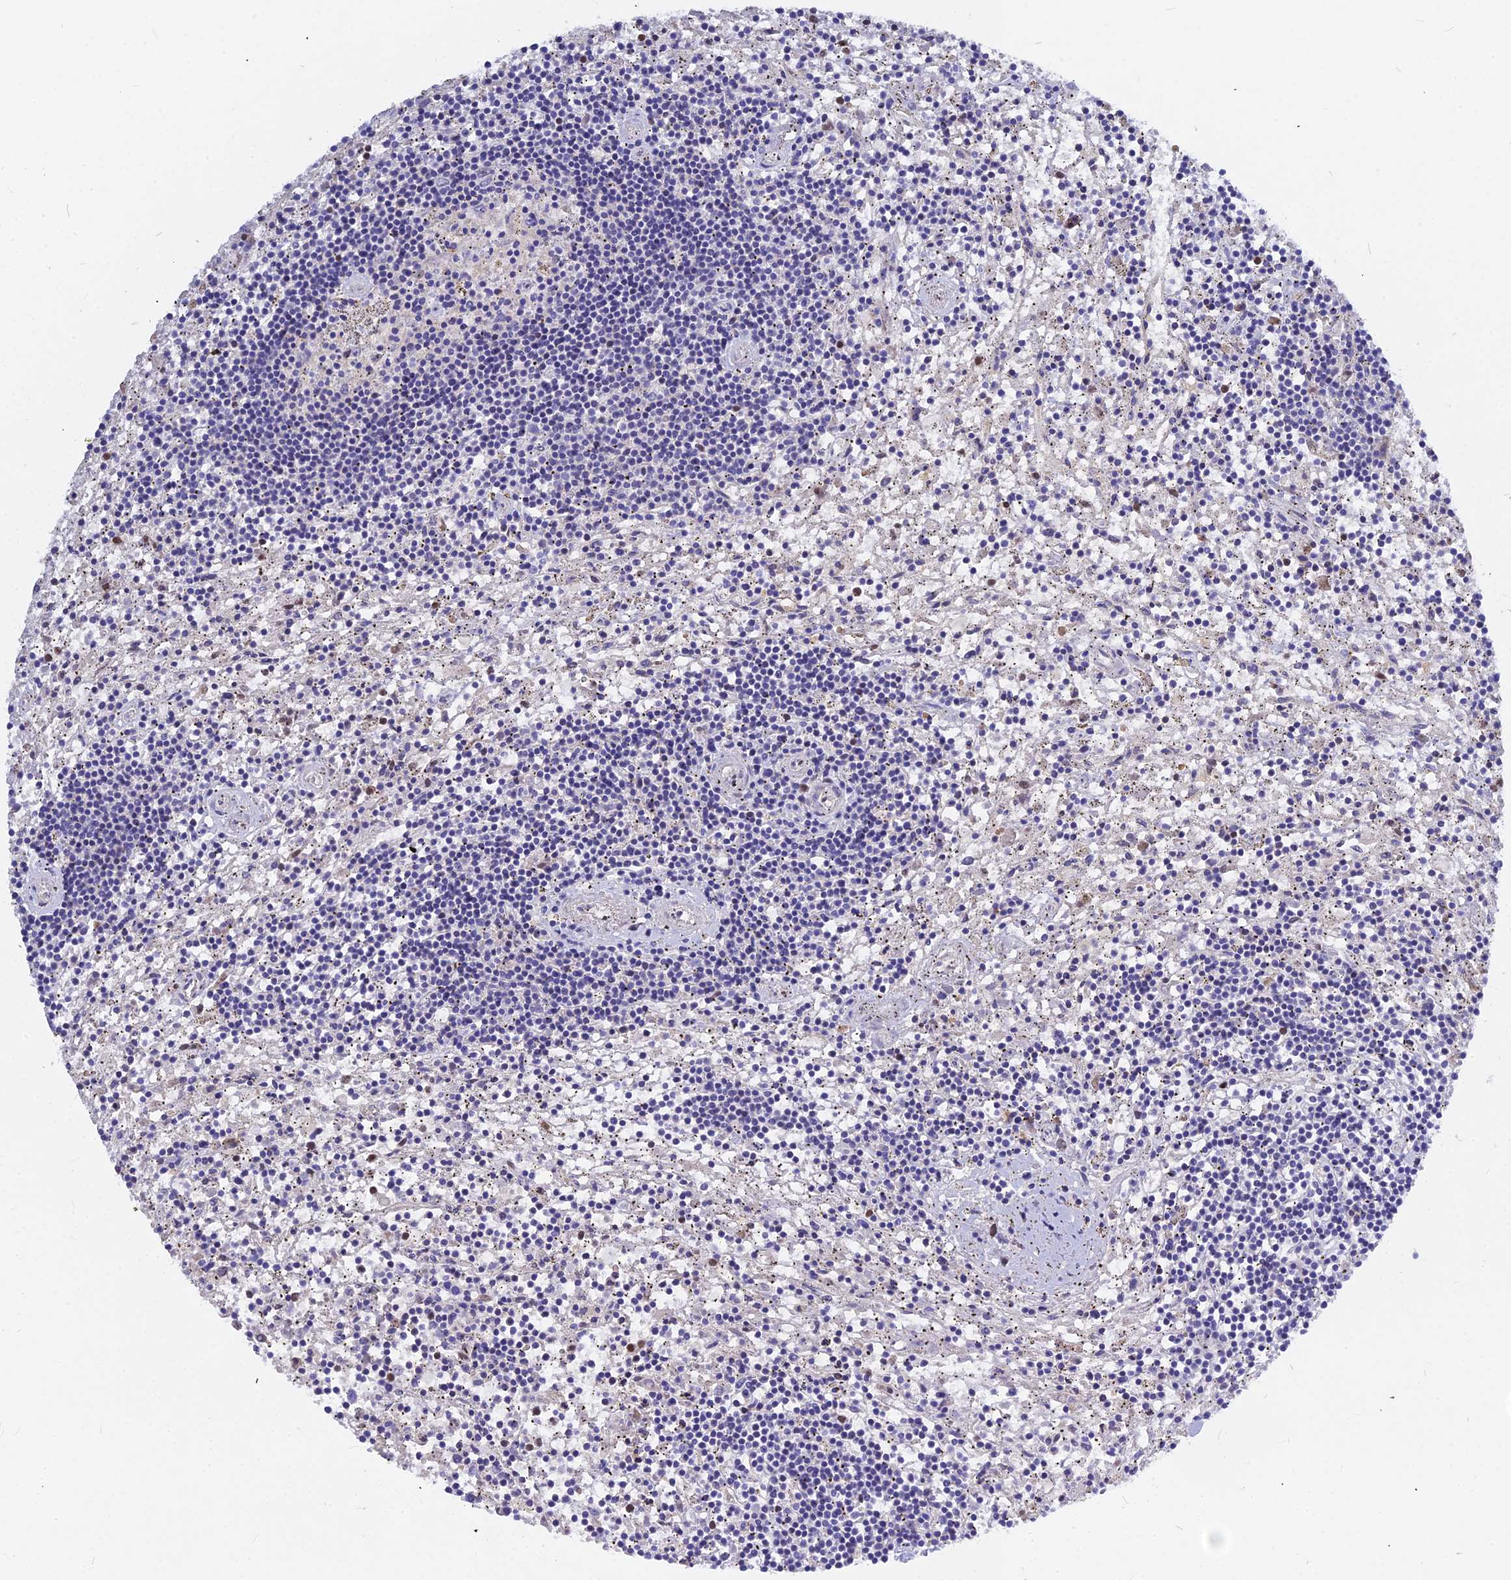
{"staining": {"intensity": "negative", "quantity": "none", "location": "none"}, "tissue": "lymphoma", "cell_type": "Tumor cells", "image_type": "cancer", "snomed": [{"axis": "morphology", "description": "Malignant lymphoma, non-Hodgkin's type, Low grade"}, {"axis": "topography", "description": "Spleen"}], "caption": "This is an immunohistochemistry photomicrograph of malignant lymphoma, non-Hodgkin's type (low-grade). There is no positivity in tumor cells.", "gene": "DMRTA1", "patient": {"sex": "male", "age": 76}}